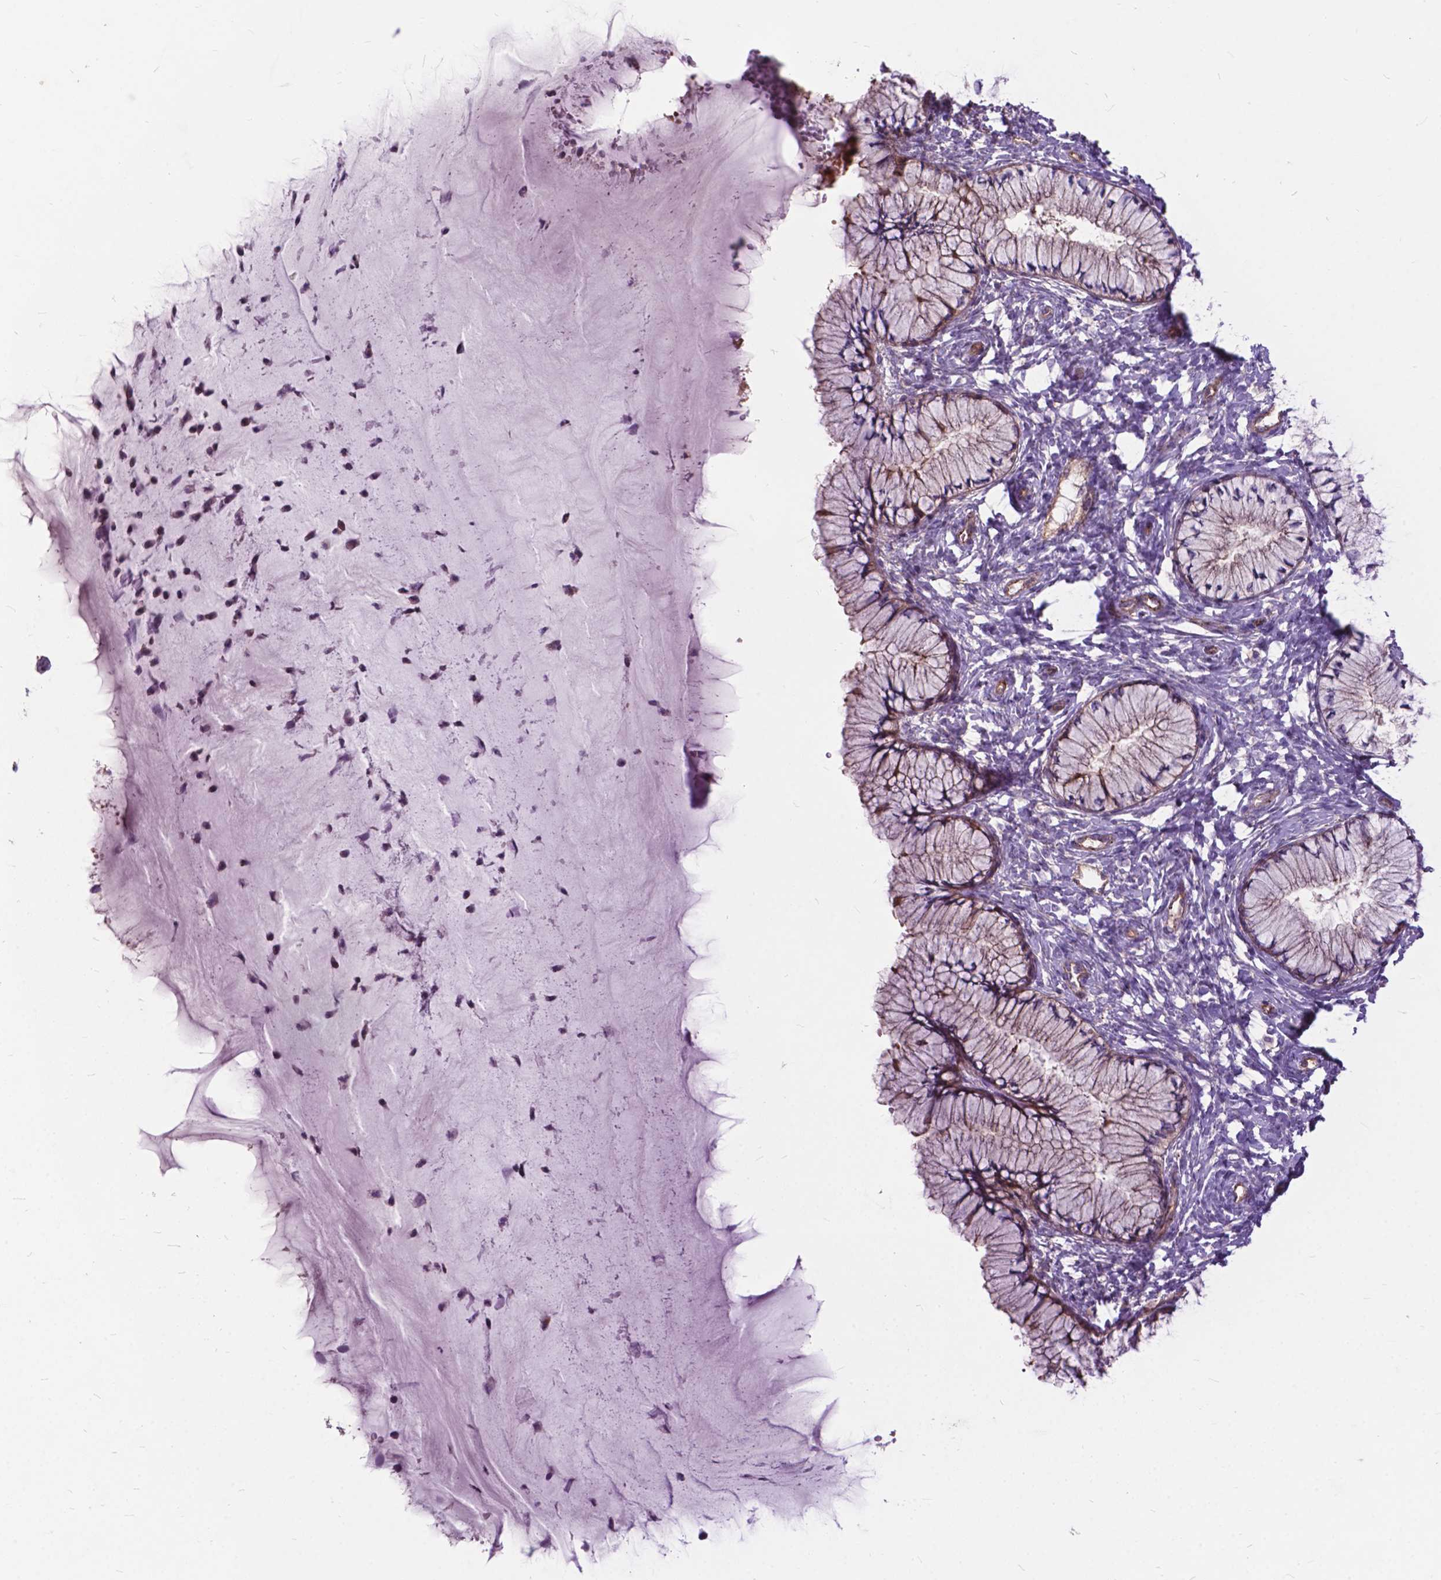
{"staining": {"intensity": "weak", "quantity": ">75%", "location": "cytoplasmic/membranous"}, "tissue": "cervix", "cell_type": "Glandular cells", "image_type": "normal", "snomed": [{"axis": "morphology", "description": "Normal tissue, NOS"}, {"axis": "topography", "description": "Cervix"}], "caption": "Protein staining of normal cervix shows weak cytoplasmic/membranous positivity in approximately >75% of glandular cells. The staining was performed using DAB to visualize the protein expression in brown, while the nuclei were stained in blue with hematoxylin (Magnification: 20x).", "gene": "FLT4", "patient": {"sex": "female", "age": 37}}